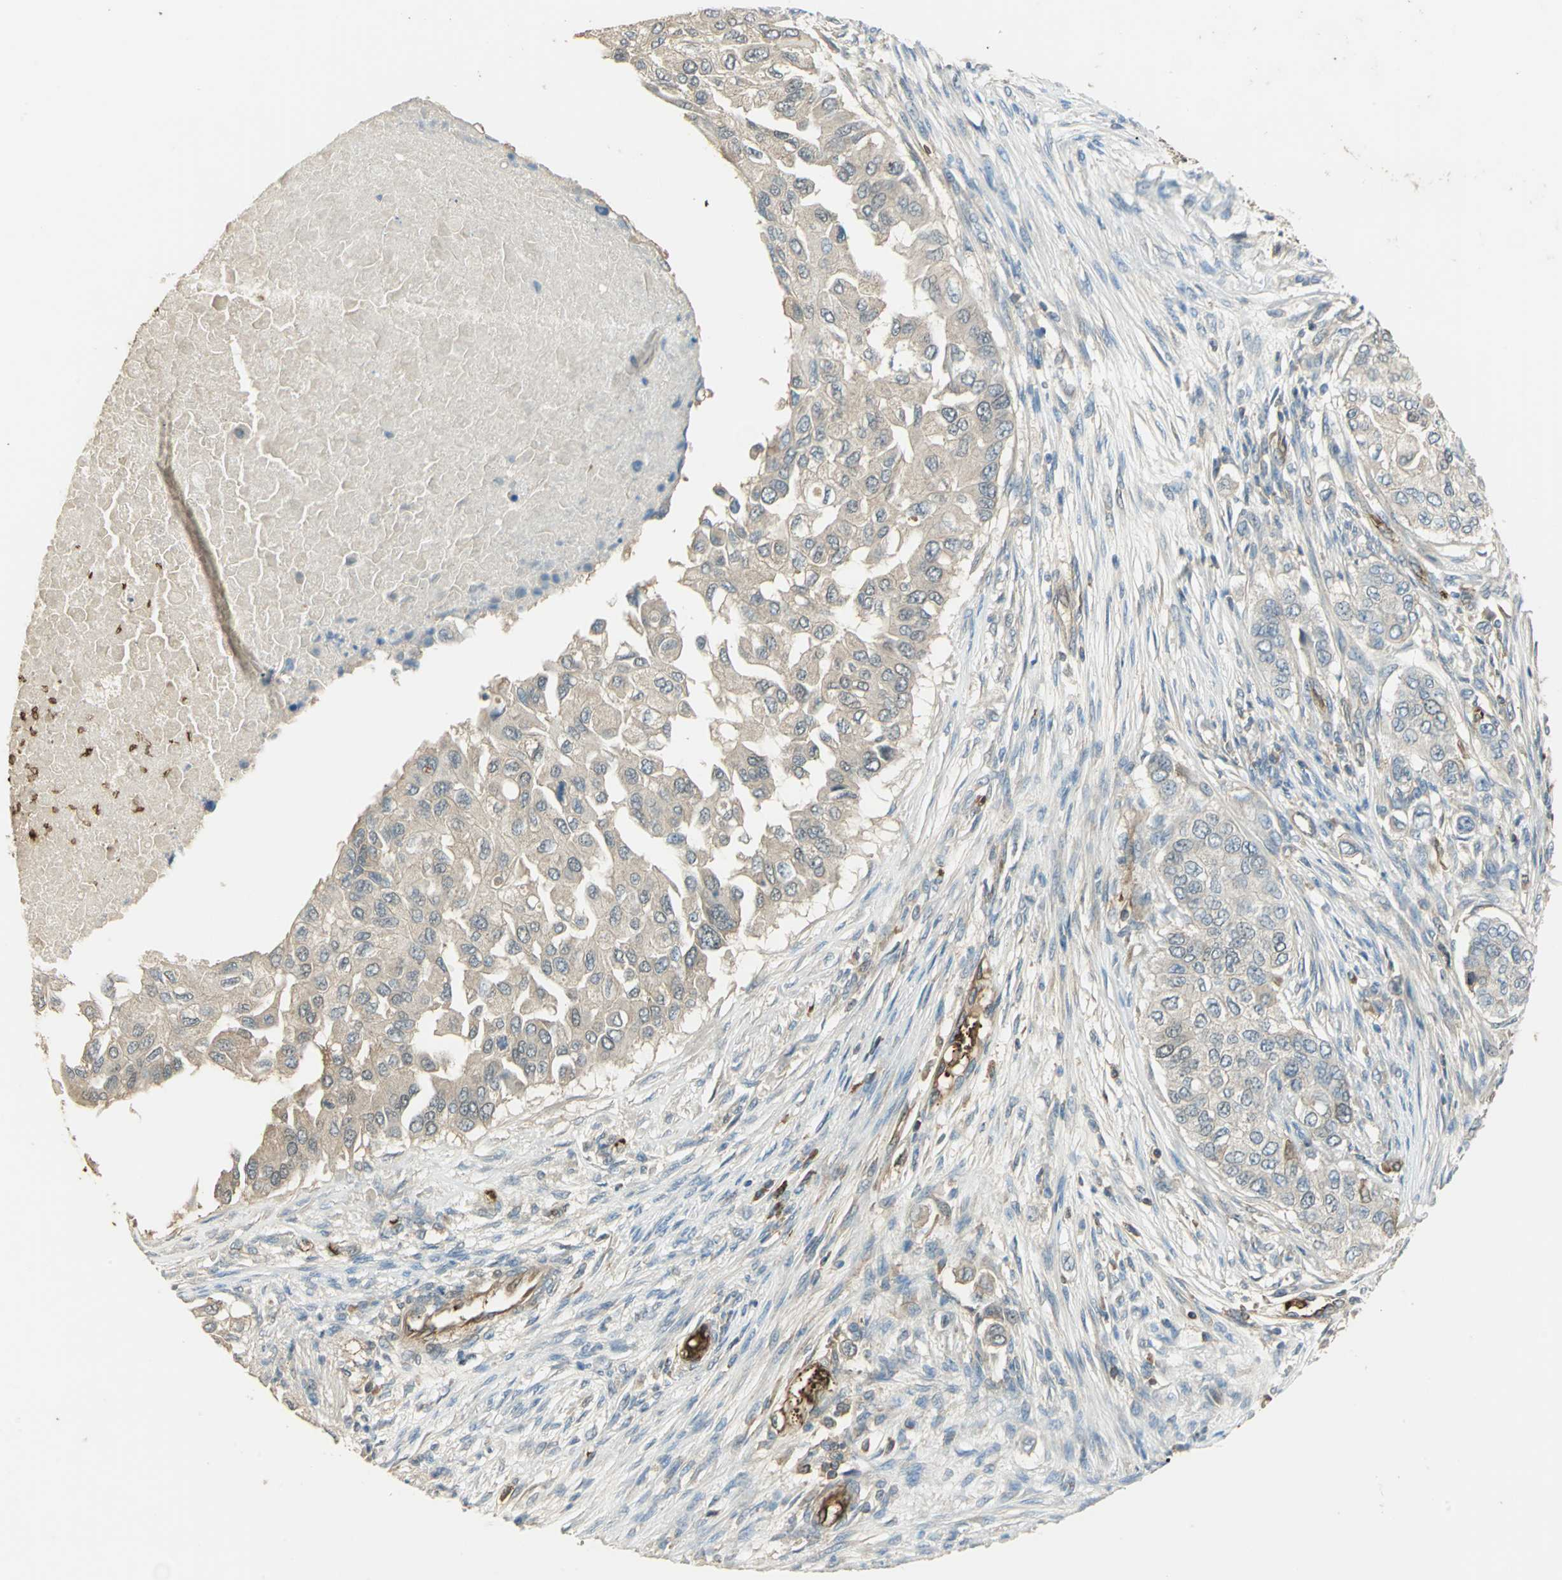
{"staining": {"intensity": "weak", "quantity": "25%-75%", "location": "cytoplasmic/membranous"}, "tissue": "breast cancer", "cell_type": "Tumor cells", "image_type": "cancer", "snomed": [{"axis": "morphology", "description": "Normal tissue, NOS"}, {"axis": "morphology", "description": "Duct carcinoma"}, {"axis": "topography", "description": "Breast"}], "caption": "Immunohistochemical staining of breast cancer demonstrates low levels of weak cytoplasmic/membranous expression in about 25%-75% of tumor cells. (brown staining indicates protein expression, while blue staining denotes nuclei).", "gene": "DDAH1", "patient": {"sex": "female", "age": 49}}